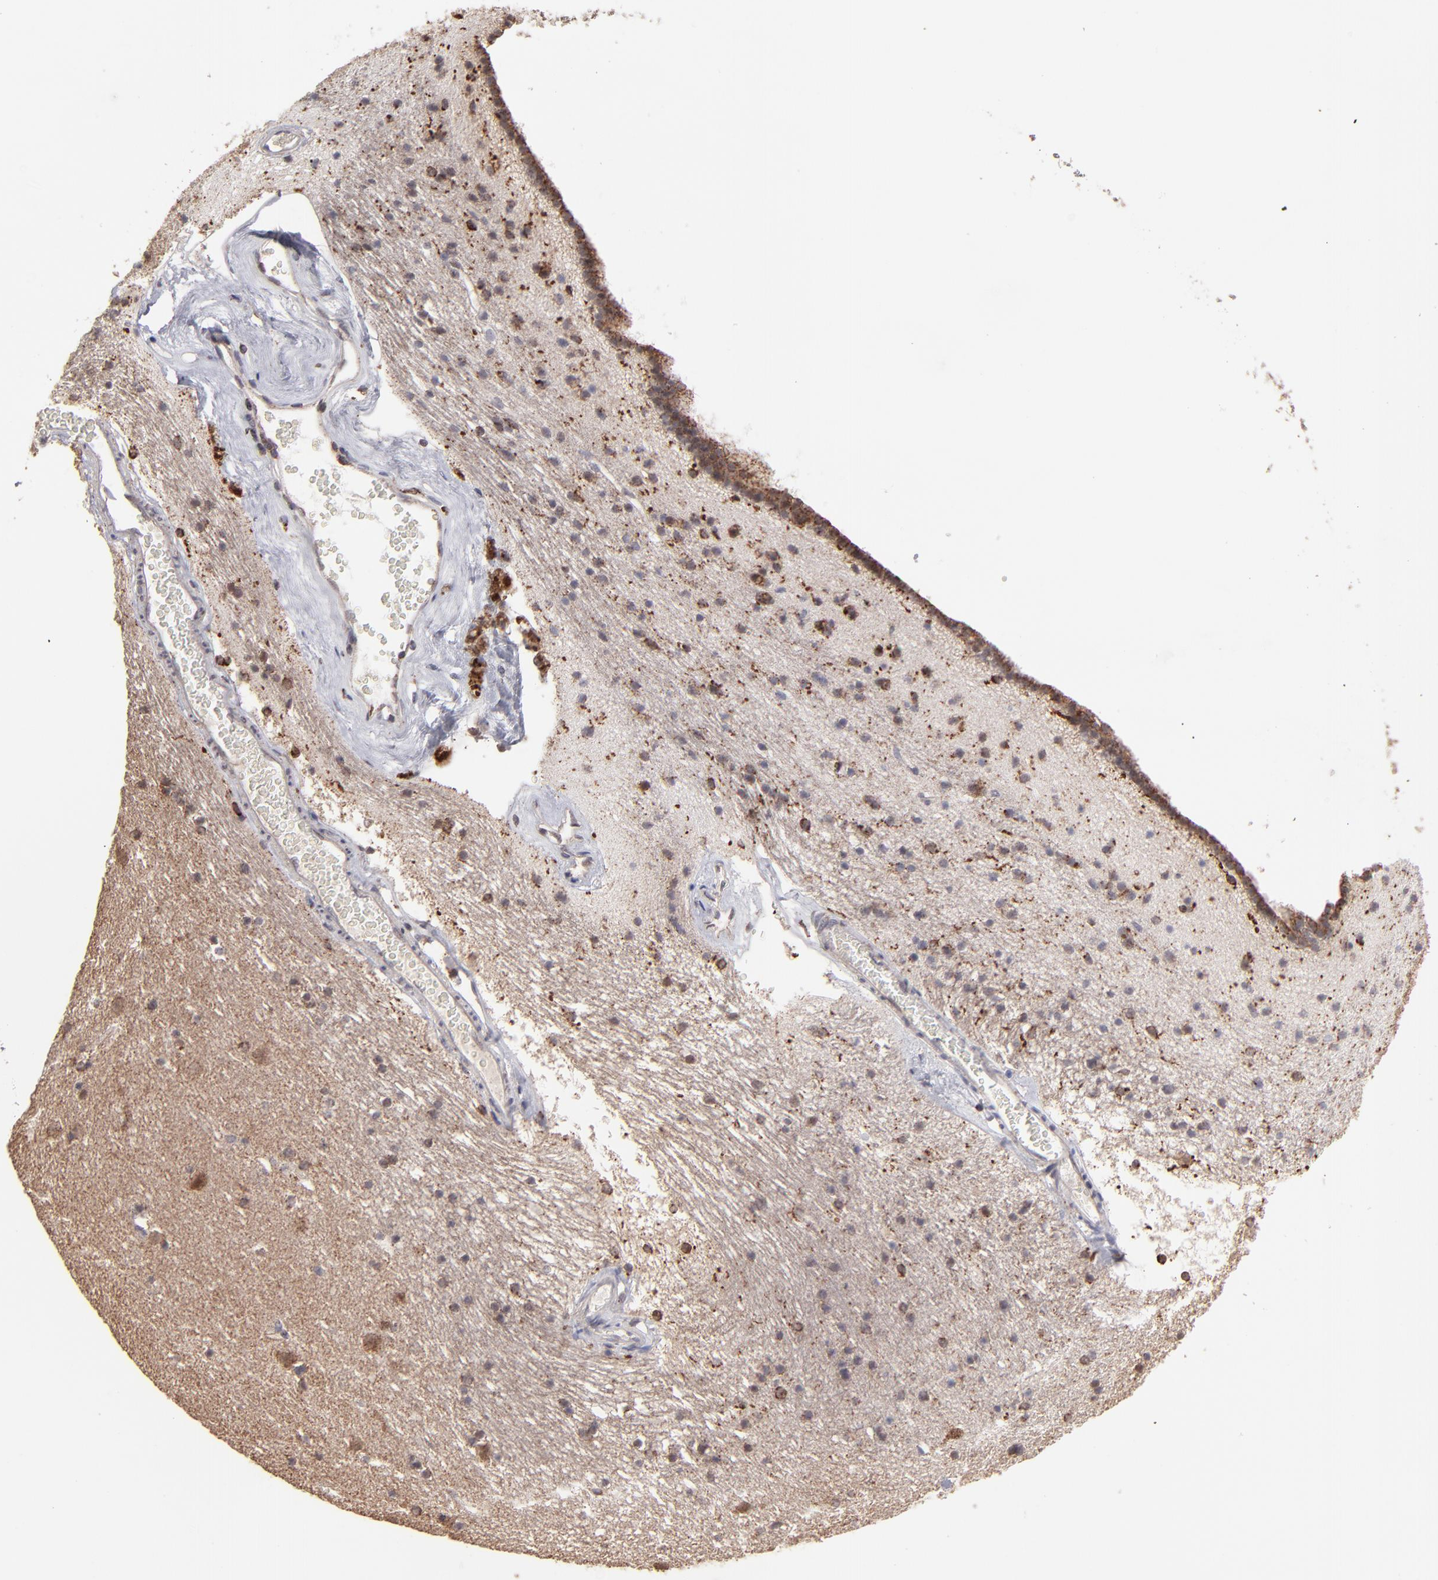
{"staining": {"intensity": "moderate", "quantity": "<25%", "location": "cytoplasmic/membranous"}, "tissue": "caudate", "cell_type": "Glial cells", "image_type": "normal", "snomed": [{"axis": "morphology", "description": "Normal tissue, NOS"}, {"axis": "topography", "description": "Lateral ventricle wall"}], "caption": "Human caudate stained for a protein (brown) displays moderate cytoplasmic/membranous positive staining in approximately <25% of glial cells.", "gene": "SLC15A1", "patient": {"sex": "male", "age": 45}}